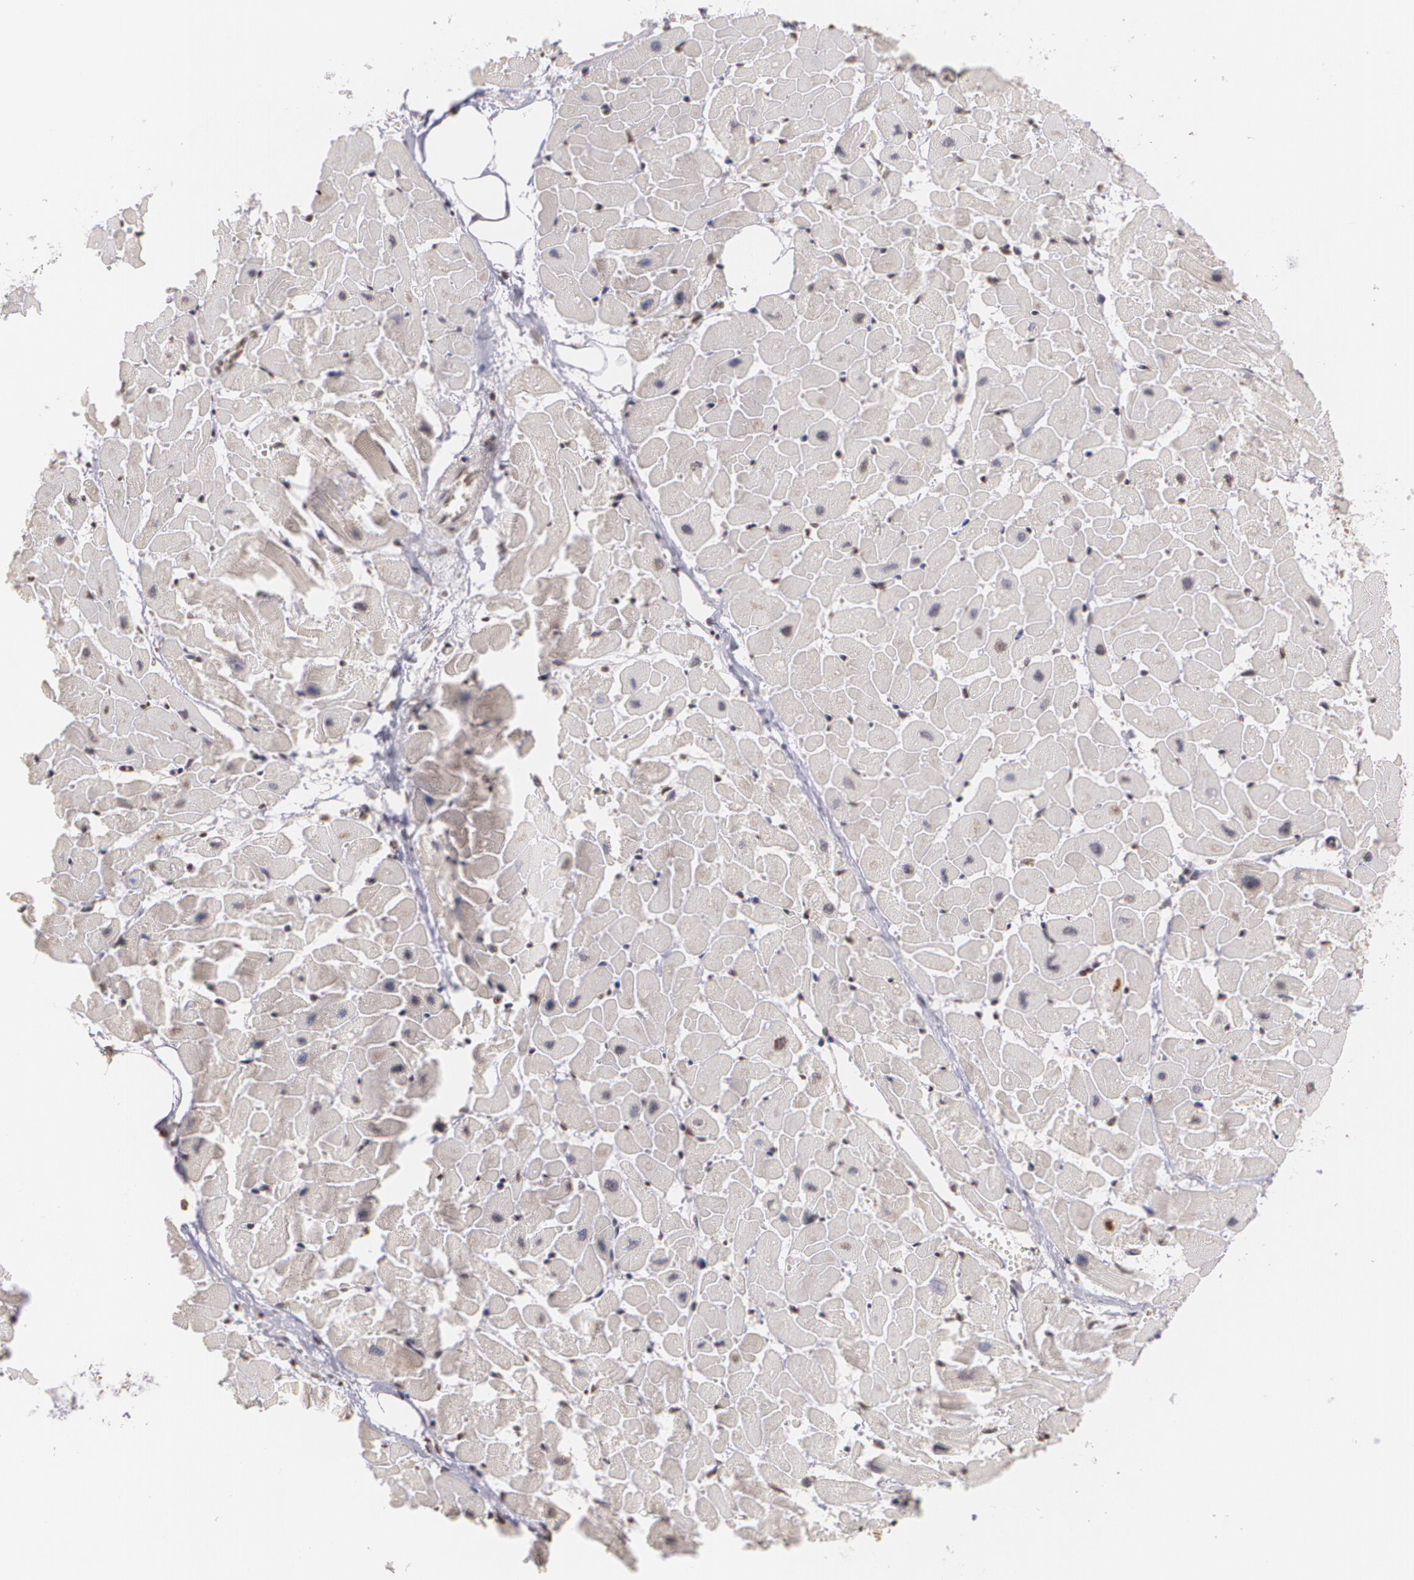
{"staining": {"intensity": "weak", "quantity": "<25%", "location": "nuclear"}, "tissue": "heart muscle", "cell_type": "Cardiomyocytes", "image_type": "normal", "snomed": [{"axis": "morphology", "description": "Normal tissue, NOS"}, {"axis": "topography", "description": "Heart"}], "caption": "Immunohistochemistry (IHC) histopathology image of normal heart muscle stained for a protein (brown), which exhibits no positivity in cardiomyocytes.", "gene": "THRB", "patient": {"sex": "female", "age": 19}}